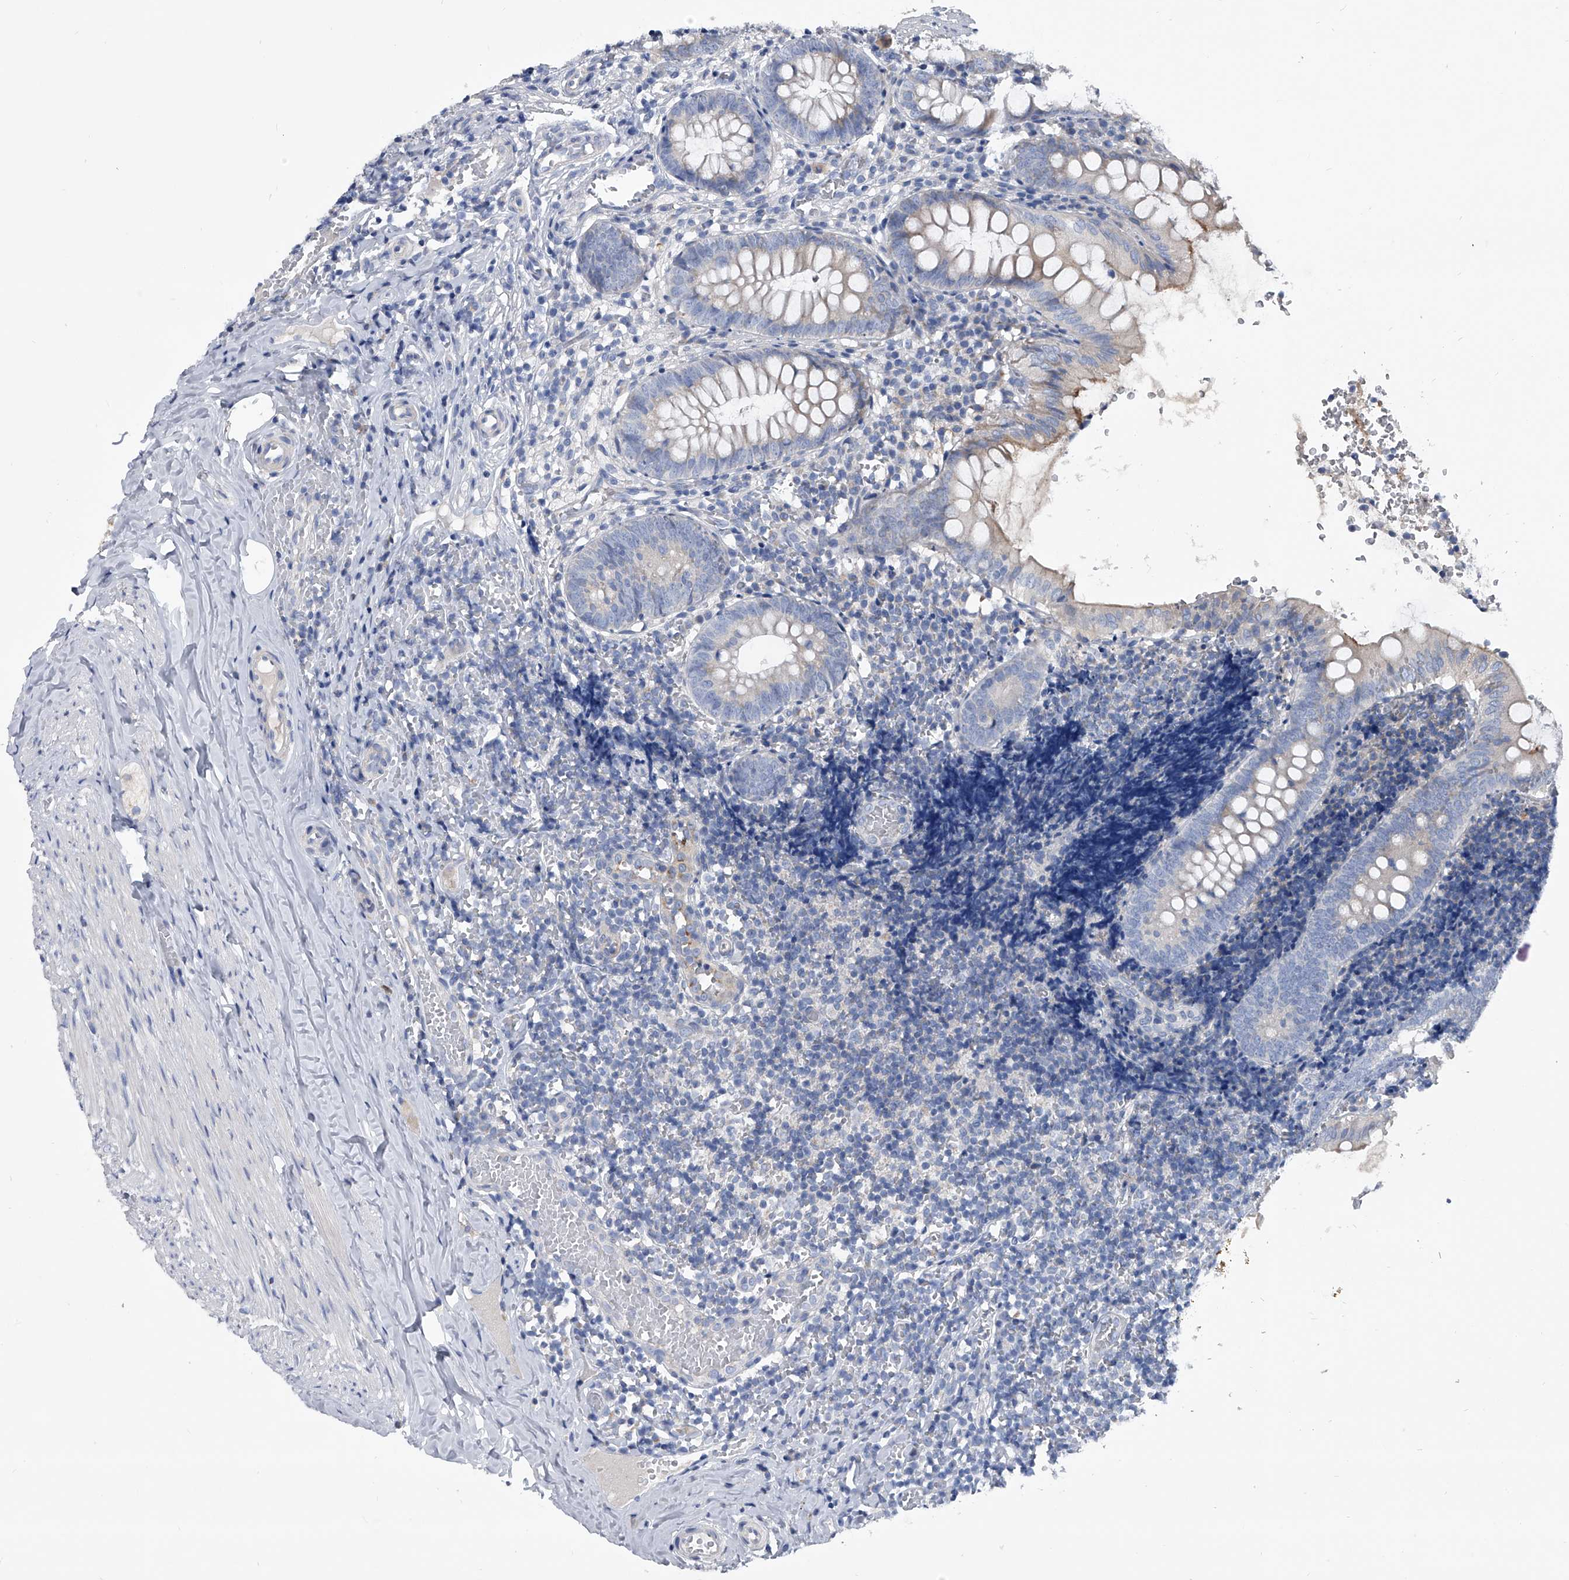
{"staining": {"intensity": "negative", "quantity": "none", "location": "none"}, "tissue": "appendix", "cell_type": "Glandular cells", "image_type": "normal", "snomed": [{"axis": "morphology", "description": "Normal tissue, NOS"}, {"axis": "topography", "description": "Appendix"}], "caption": "Immunohistochemical staining of normal human appendix demonstrates no significant staining in glandular cells.", "gene": "SPP1", "patient": {"sex": "male", "age": 8}}